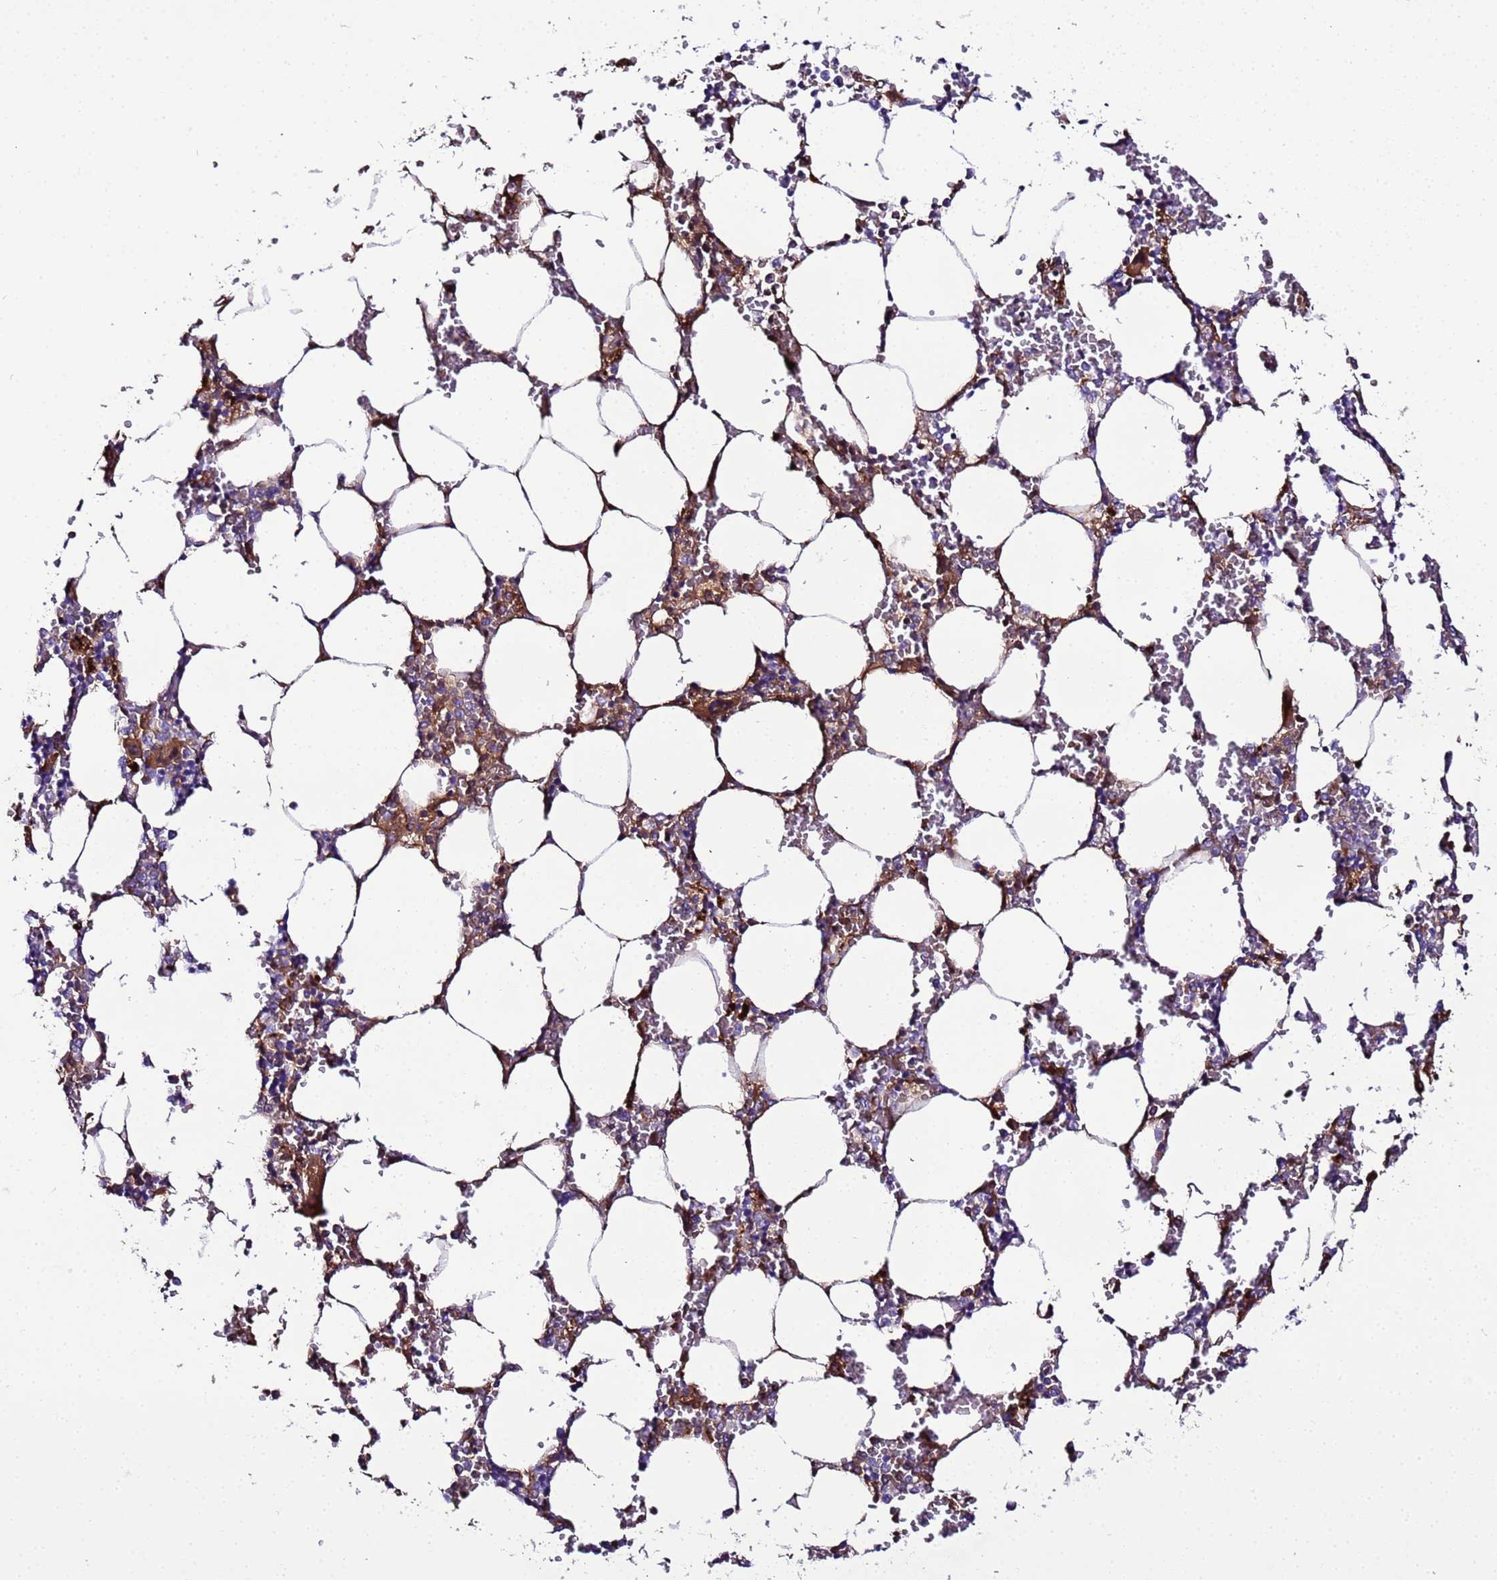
{"staining": {"intensity": "moderate", "quantity": "<25%", "location": "cytoplasmic/membranous"}, "tissue": "bone marrow", "cell_type": "Hematopoietic cells", "image_type": "normal", "snomed": [{"axis": "morphology", "description": "Normal tissue, NOS"}, {"axis": "topography", "description": "Bone marrow"}], "caption": "A micrograph showing moderate cytoplasmic/membranous expression in approximately <25% of hematopoietic cells in normal bone marrow, as visualized by brown immunohistochemical staining.", "gene": "CFHR1", "patient": {"sex": "male", "age": 64}}